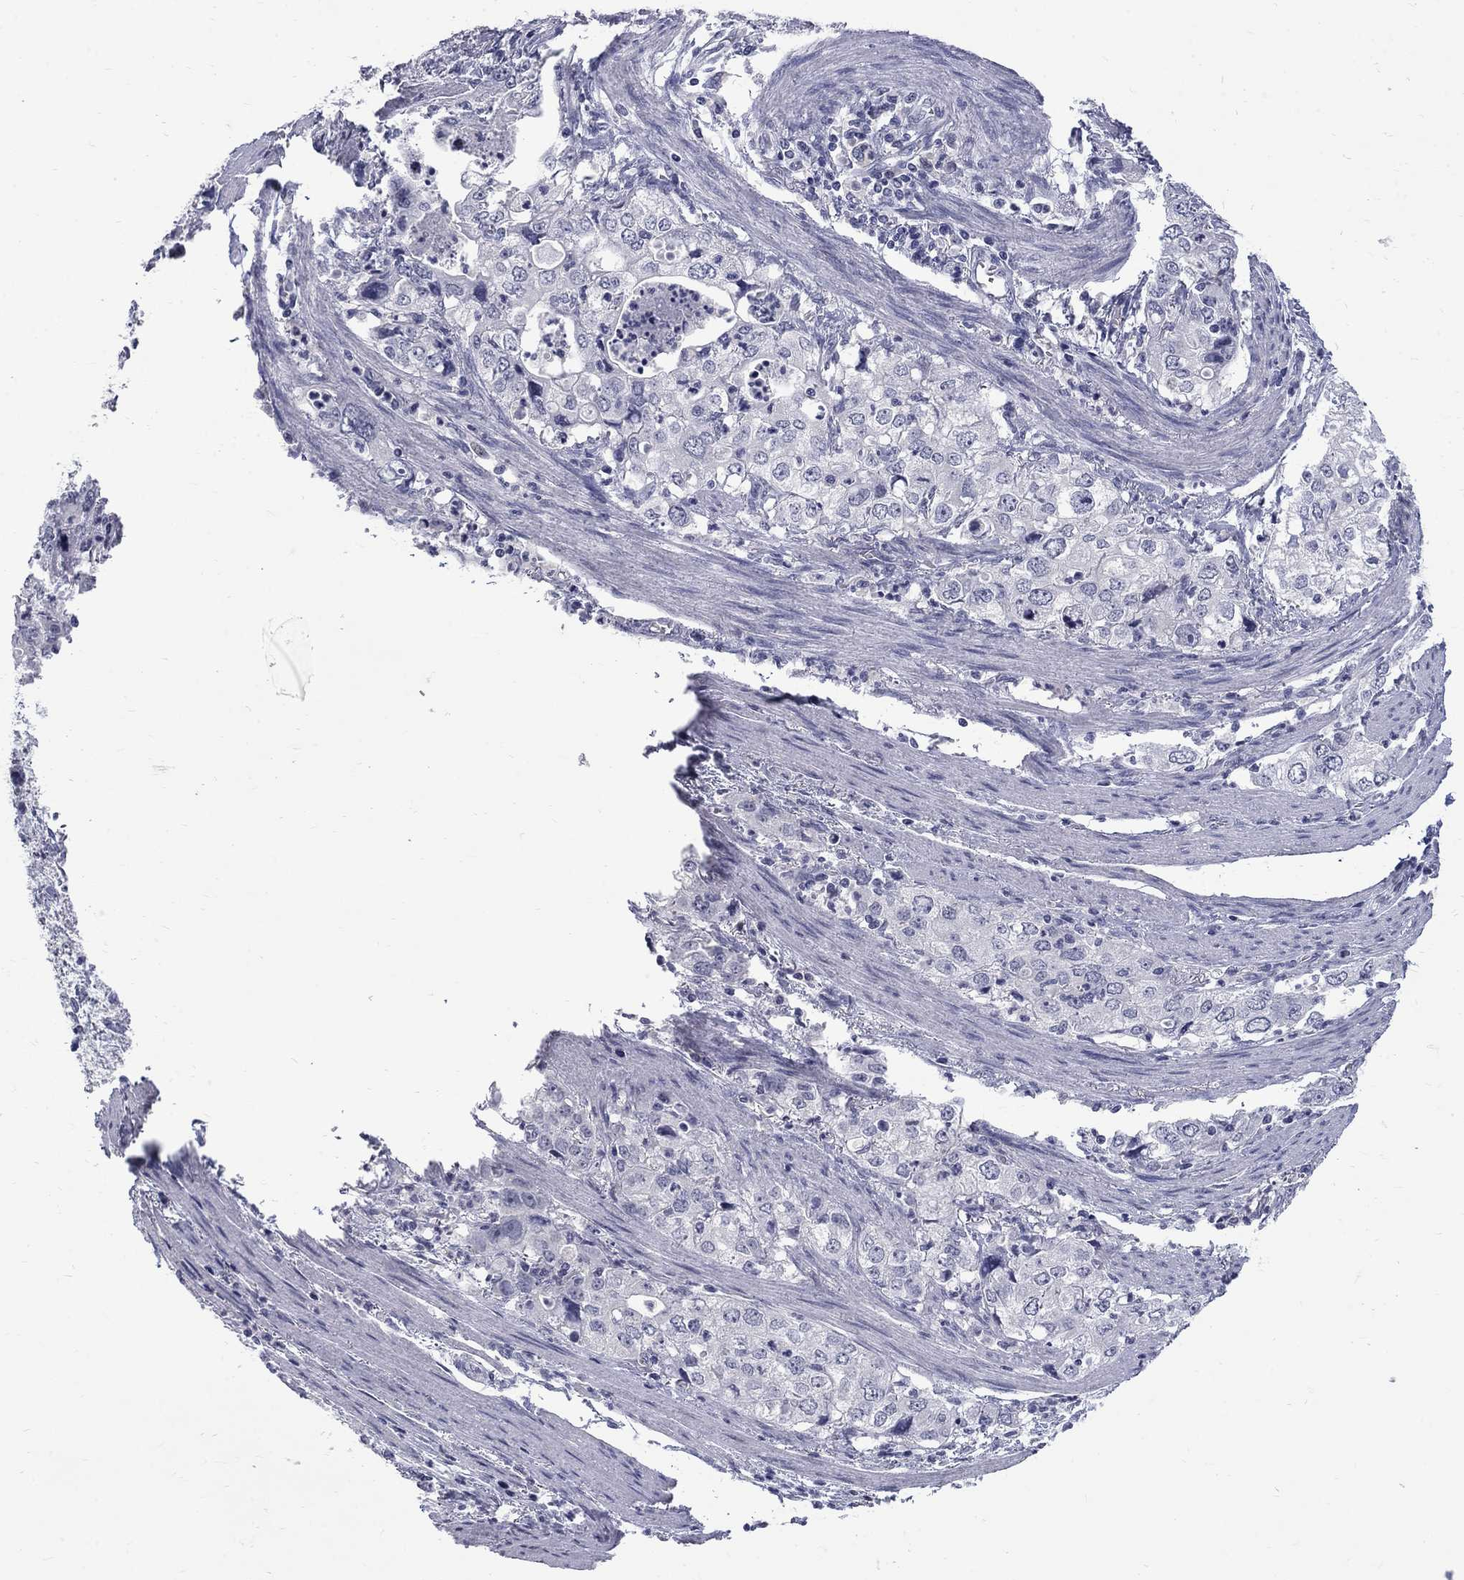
{"staining": {"intensity": "negative", "quantity": "none", "location": "none"}, "tissue": "stomach cancer", "cell_type": "Tumor cells", "image_type": "cancer", "snomed": [{"axis": "morphology", "description": "Adenocarcinoma, NOS"}, {"axis": "topography", "description": "Stomach, upper"}], "caption": "Immunohistochemical staining of human stomach cancer (adenocarcinoma) exhibits no significant expression in tumor cells.", "gene": "CTNND2", "patient": {"sex": "male", "age": 75}}